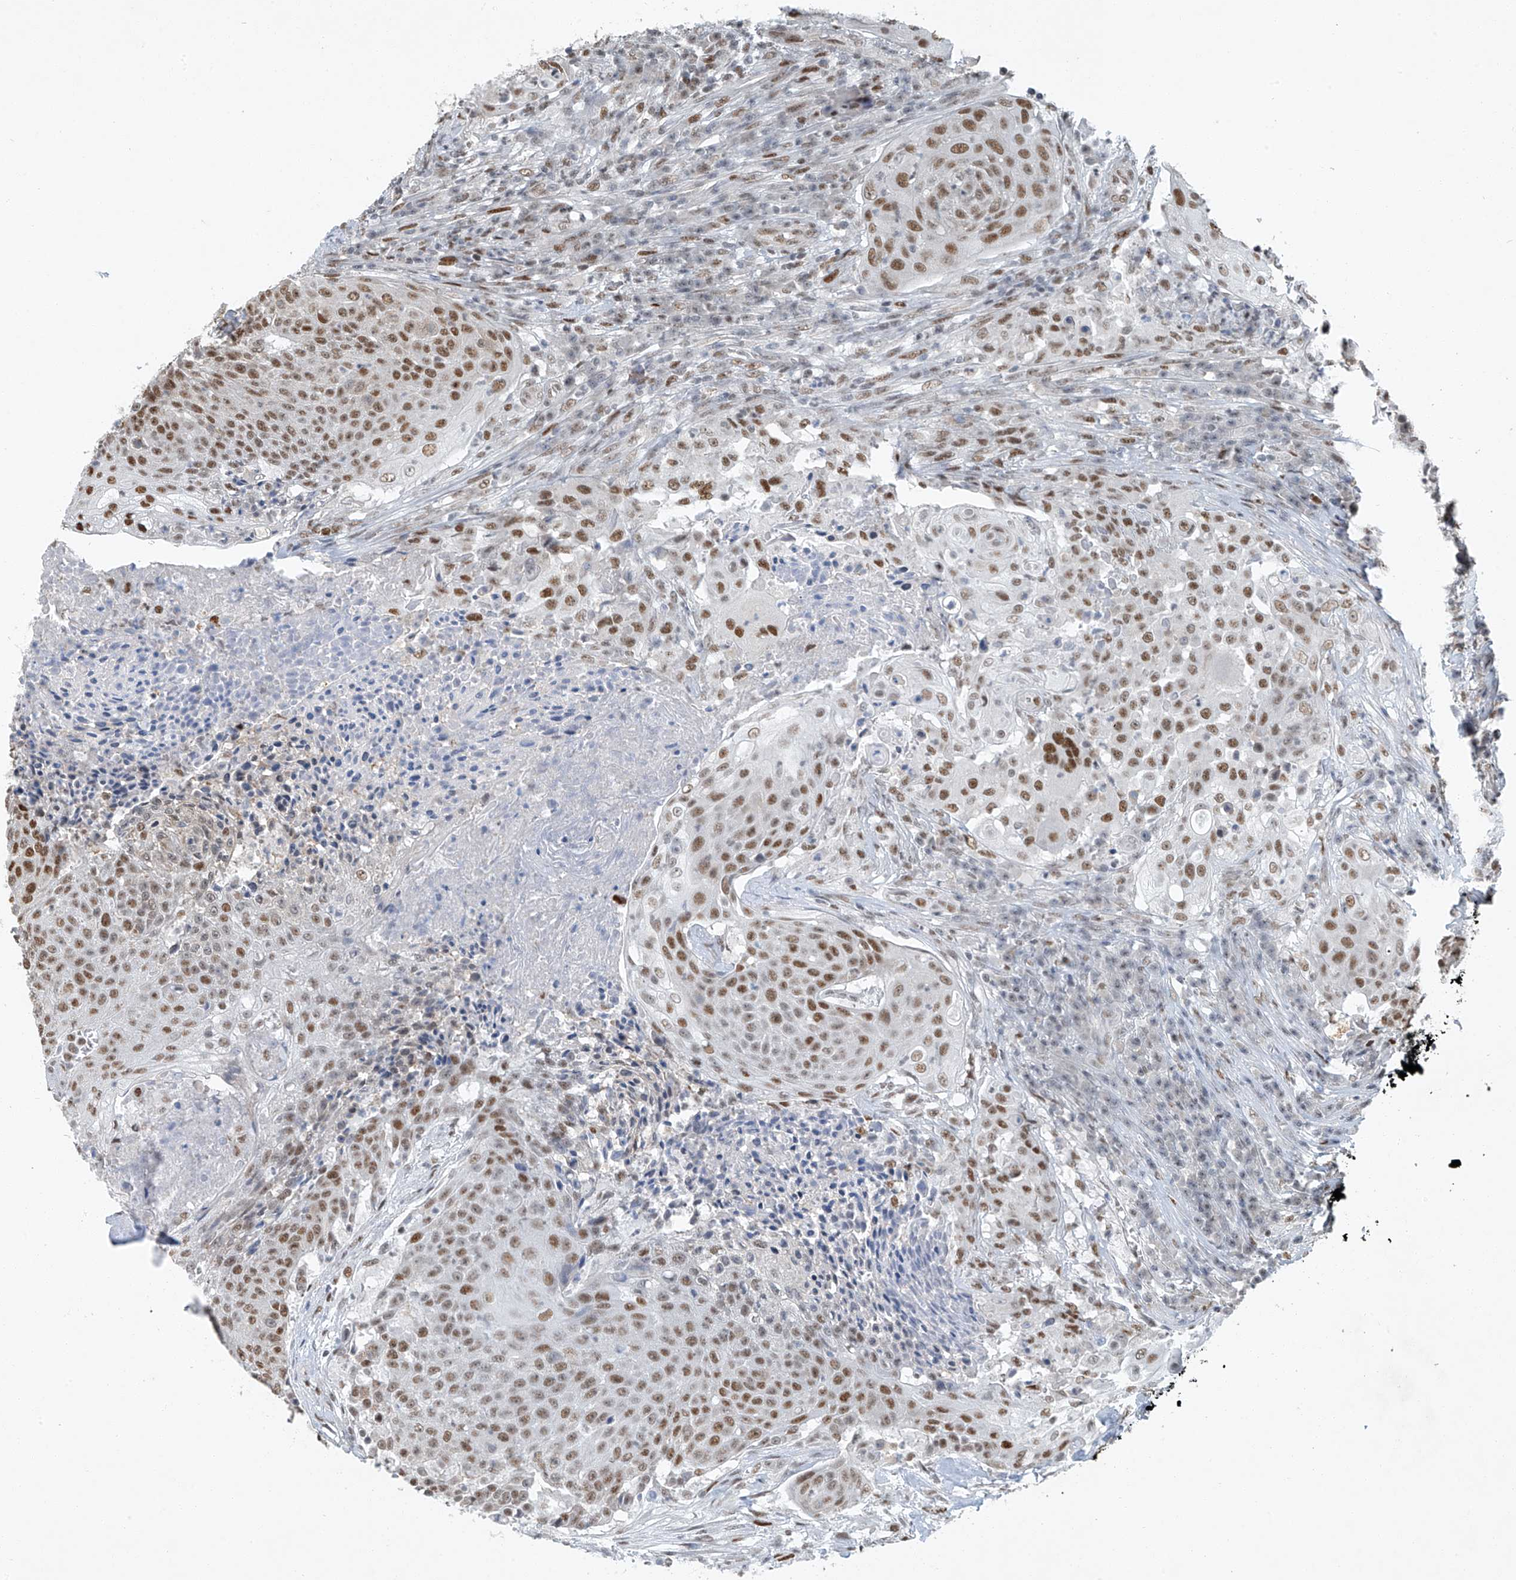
{"staining": {"intensity": "moderate", "quantity": ">75%", "location": "nuclear"}, "tissue": "urothelial cancer", "cell_type": "Tumor cells", "image_type": "cancer", "snomed": [{"axis": "morphology", "description": "Urothelial carcinoma, High grade"}, {"axis": "topography", "description": "Urinary bladder"}], "caption": "Brown immunohistochemical staining in urothelial carcinoma (high-grade) demonstrates moderate nuclear staining in about >75% of tumor cells. (DAB = brown stain, brightfield microscopy at high magnification).", "gene": "TAF8", "patient": {"sex": "female", "age": 63}}